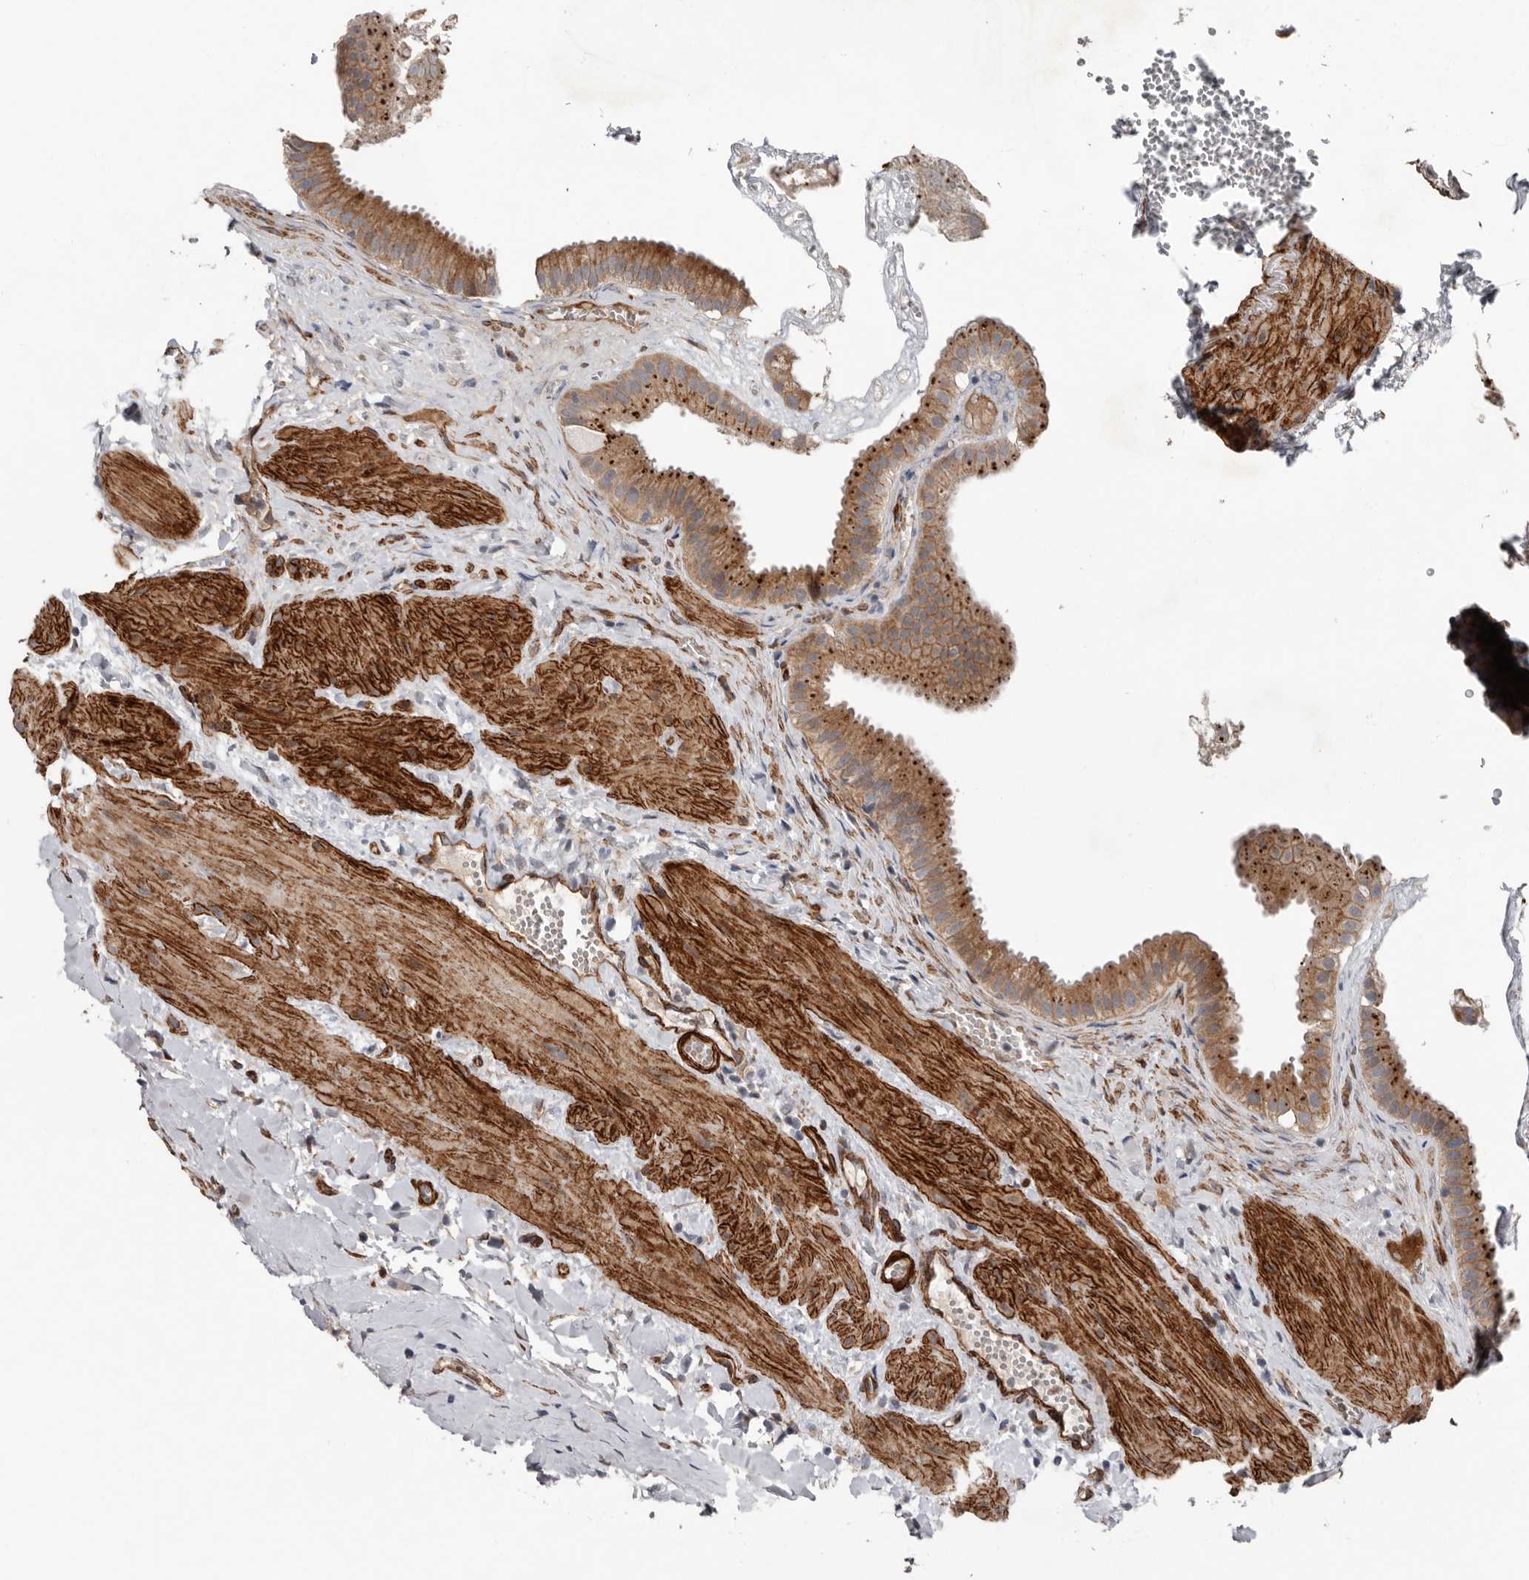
{"staining": {"intensity": "moderate", "quantity": ">75%", "location": "cytoplasmic/membranous"}, "tissue": "gallbladder", "cell_type": "Glandular cells", "image_type": "normal", "snomed": [{"axis": "morphology", "description": "Normal tissue, NOS"}, {"axis": "topography", "description": "Gallbladder"}], "caption": "Immunohistochemistry (IHC) histopathology image of benign gallbladder: gallbladder stained using IHC shows medium levels of moderate protein expression localized specifically in the cytoplasmic/membranous of glandular cells, appearing as a cytoplasmic/membranous brown color.", "gene": "RANBP17", "patient": {"sex": "male", "age": 55}}